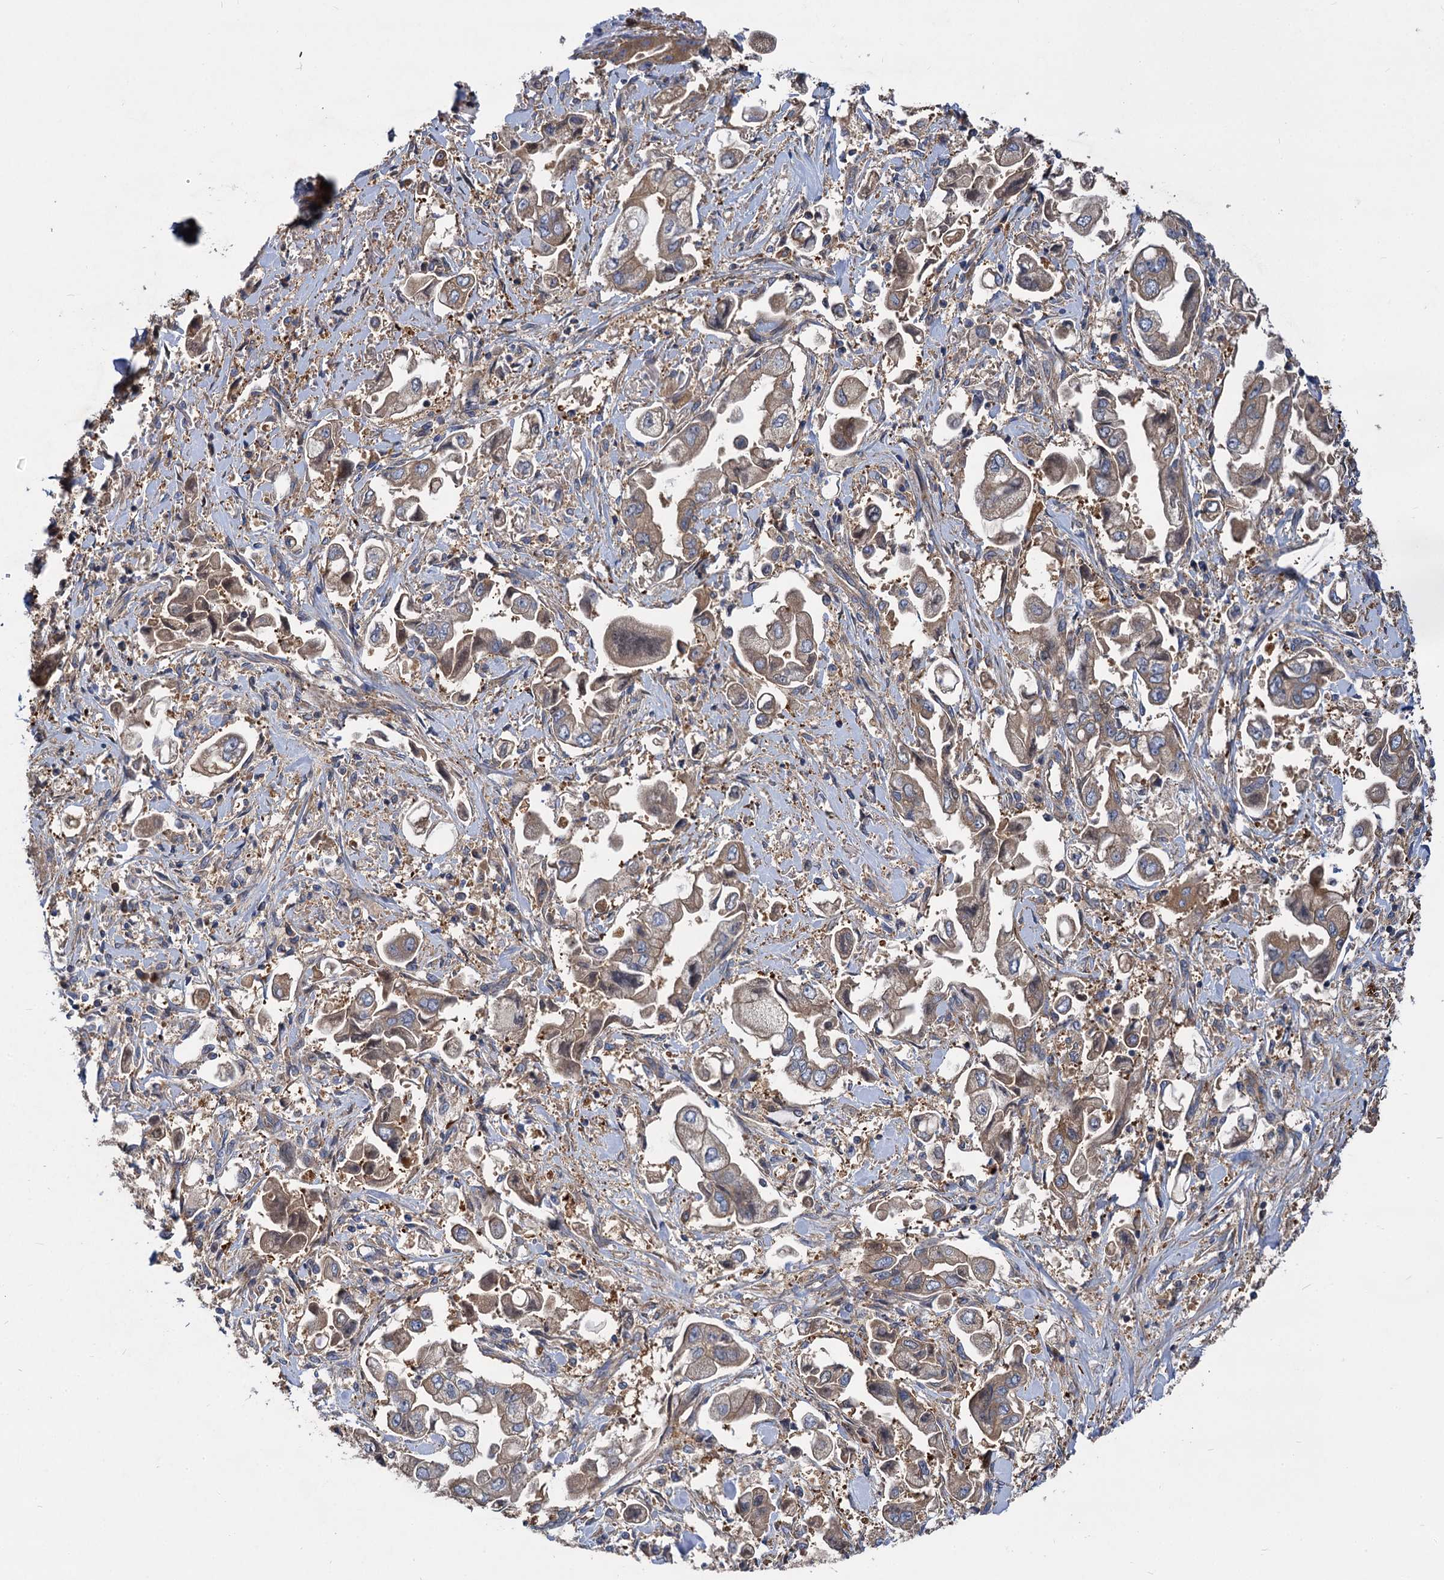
{"staining": {"intensity": "moderate", "quantity": ">75%", "location": "cytoplasmic/membranous"}, "tissue": "stomach cancer", "cell_type": "Tumor cells", "image_type": "cancer", "snomed": [{"axis": "morphology", "description": "Adenocarcinoma, NOS"}, {"axis": "topography", "description": "Stomach"}], "caption": "Immunohistochemistry (IHC) photomicrograph of human stomach cancer stained for a protein (brown), which demonstrates medium levels of moderate cytoplasmic/membranous positivity in approximately >75% of tumor cells.", "gene": "ALKBH7", "patient": {"sex": "male", "age": 62}}